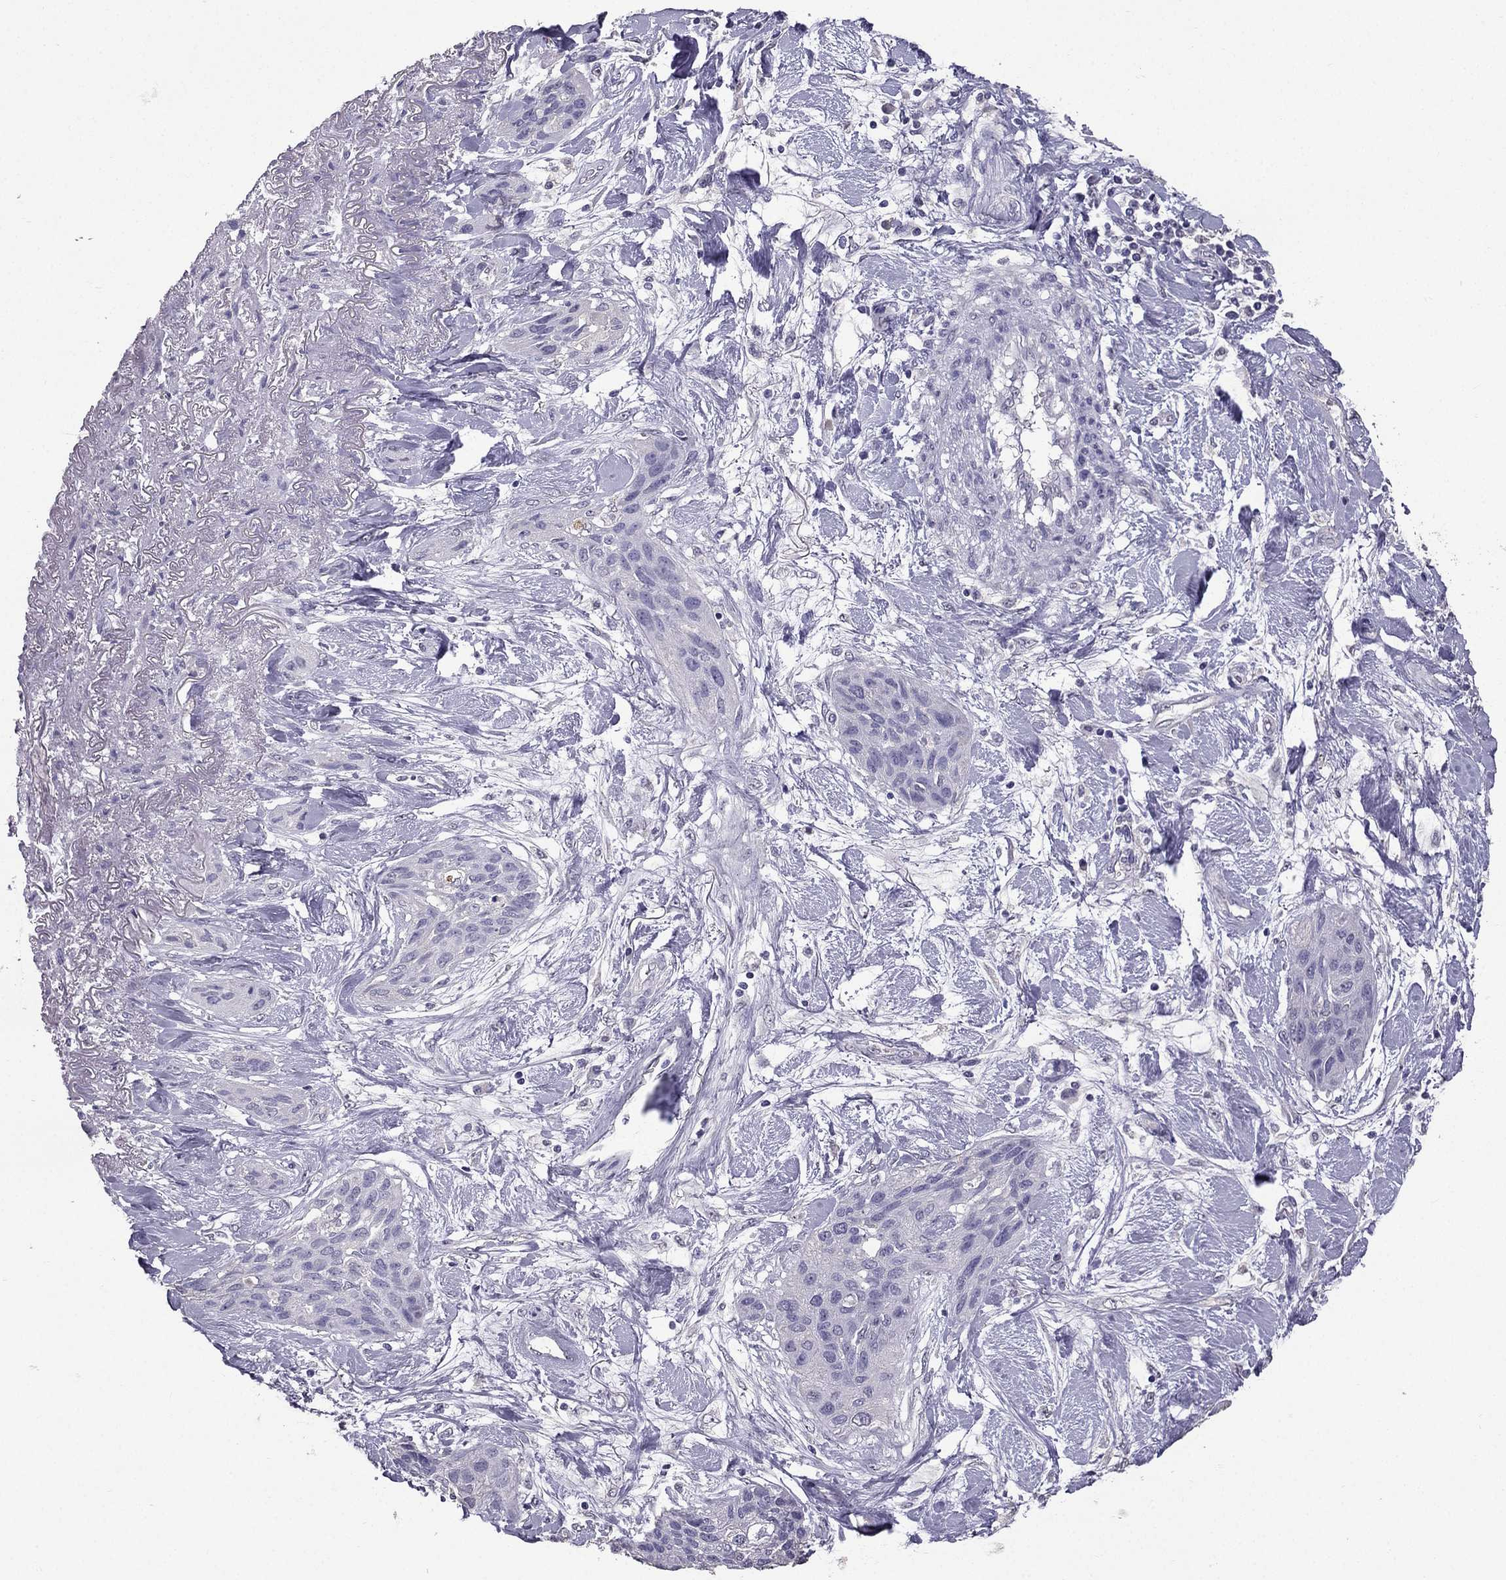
{"staining": {"intensity": "negative", "quantity": "none", "location": "none"}, "tissue": "lung cancer", "cell_type": "Tumor cells", "image_type": "cancer", "snomed": [{"axis": "morphology", "description": "Squamous cell carcinoma, NOS"}, {"axis": "topography", "description": "Lung"}], "caption": "Micrograph shows no significant protein positivity in tumor cells of lung cancer (squamous cell carcinoma). (DAB immunohistochemistry (IHC) visualized using brightfield microscopy, high magnification).", "gene": "SCG5", "patient": {"sex": "female", "age": 70}}